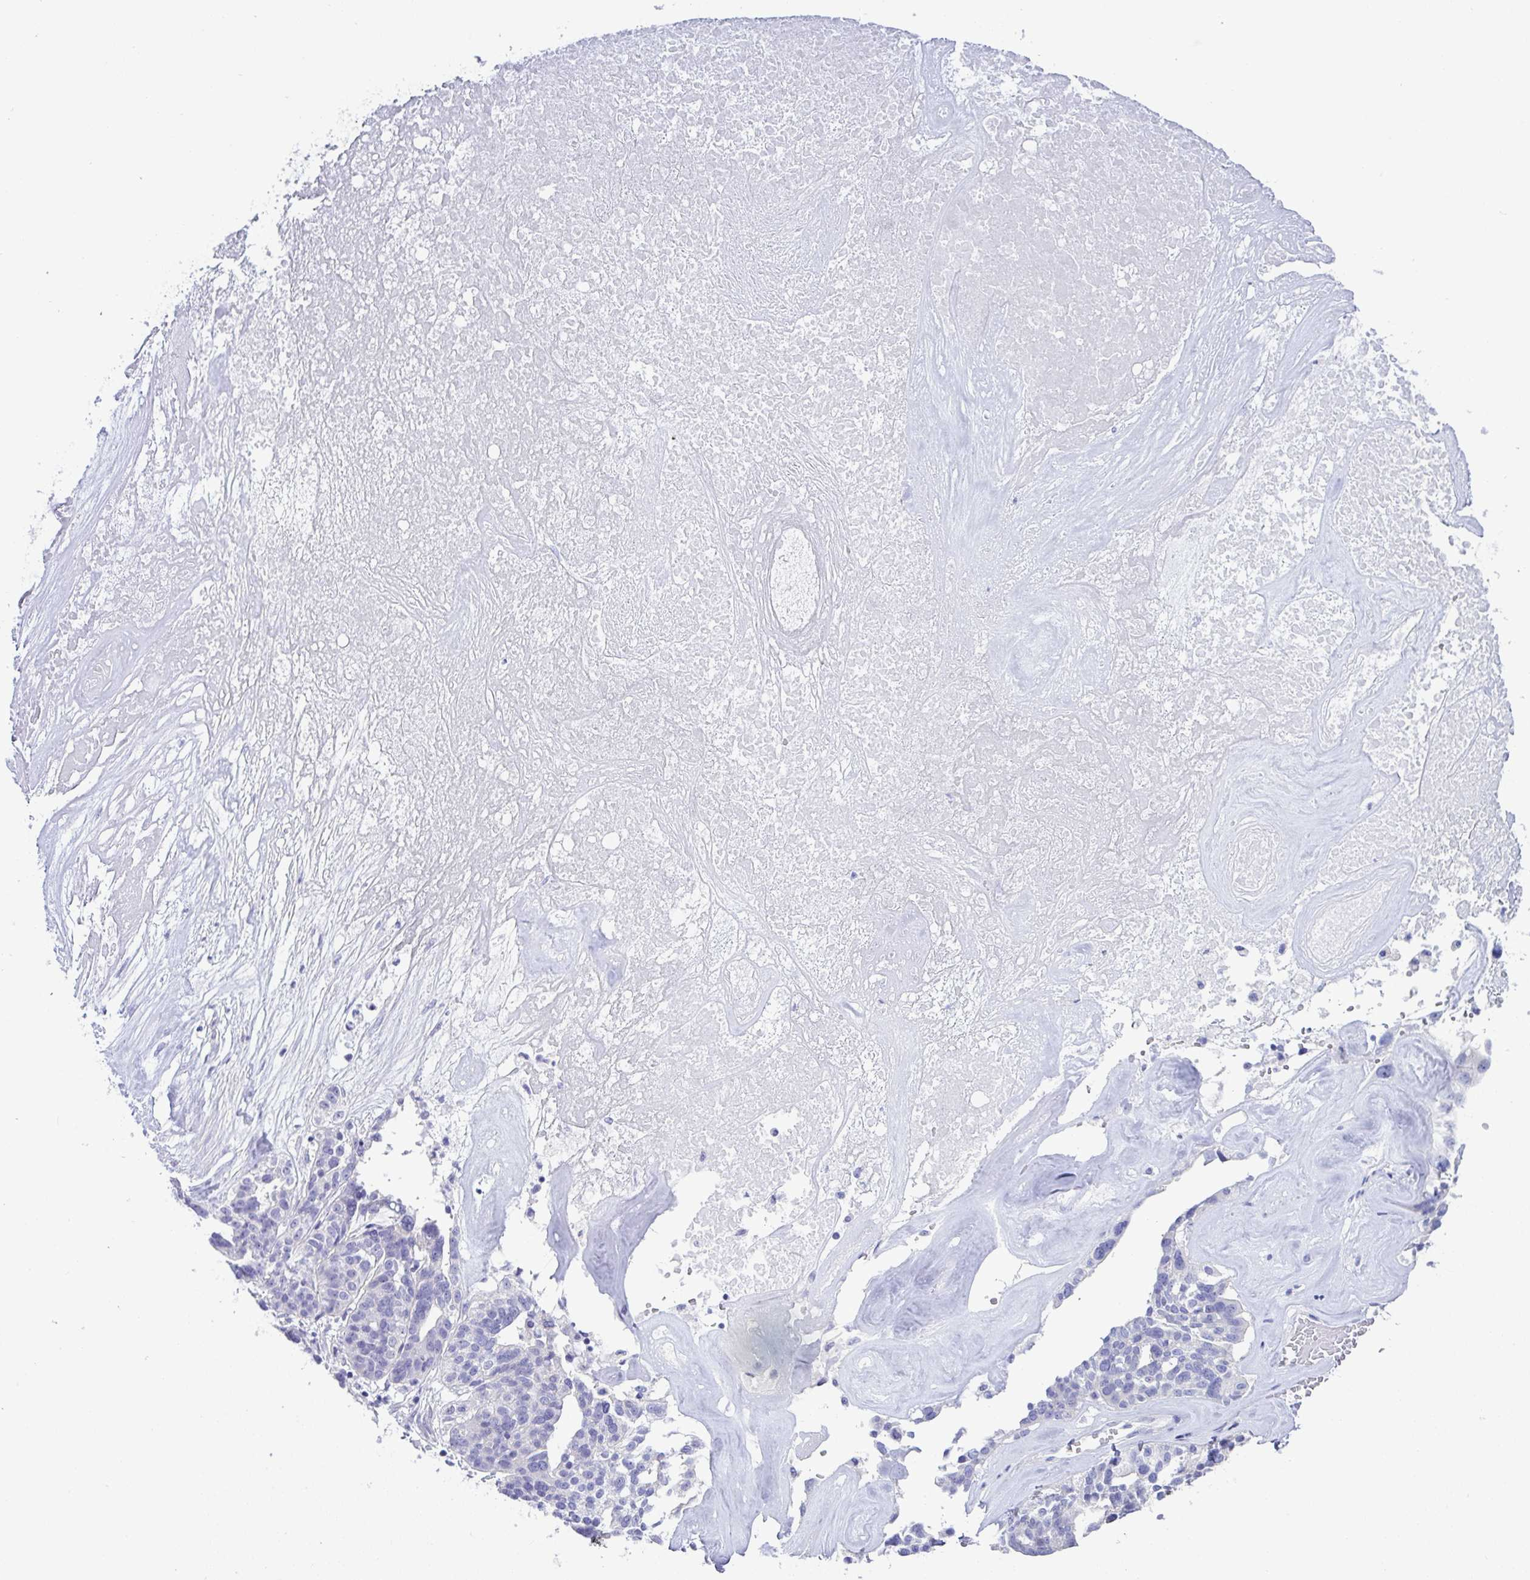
{"staining": {"intensity": "negative", "quantity": "none", "location": "none"}, "tissue": "ovarian cancer", "cell_type": "Tumor cells", "image_type": "cancer", "snomed": [{"axis": "morphology", "description": "Cystadenocarcinoma, serous, NOS"}, {"axis": "topography", "description": "Ovary"}], "caption": "Protein analysis of ovarian cancer exhibits no significant positivity in tumor cells.", "gene": "MED11", "patient": {"sex": "female", "age": 59}}